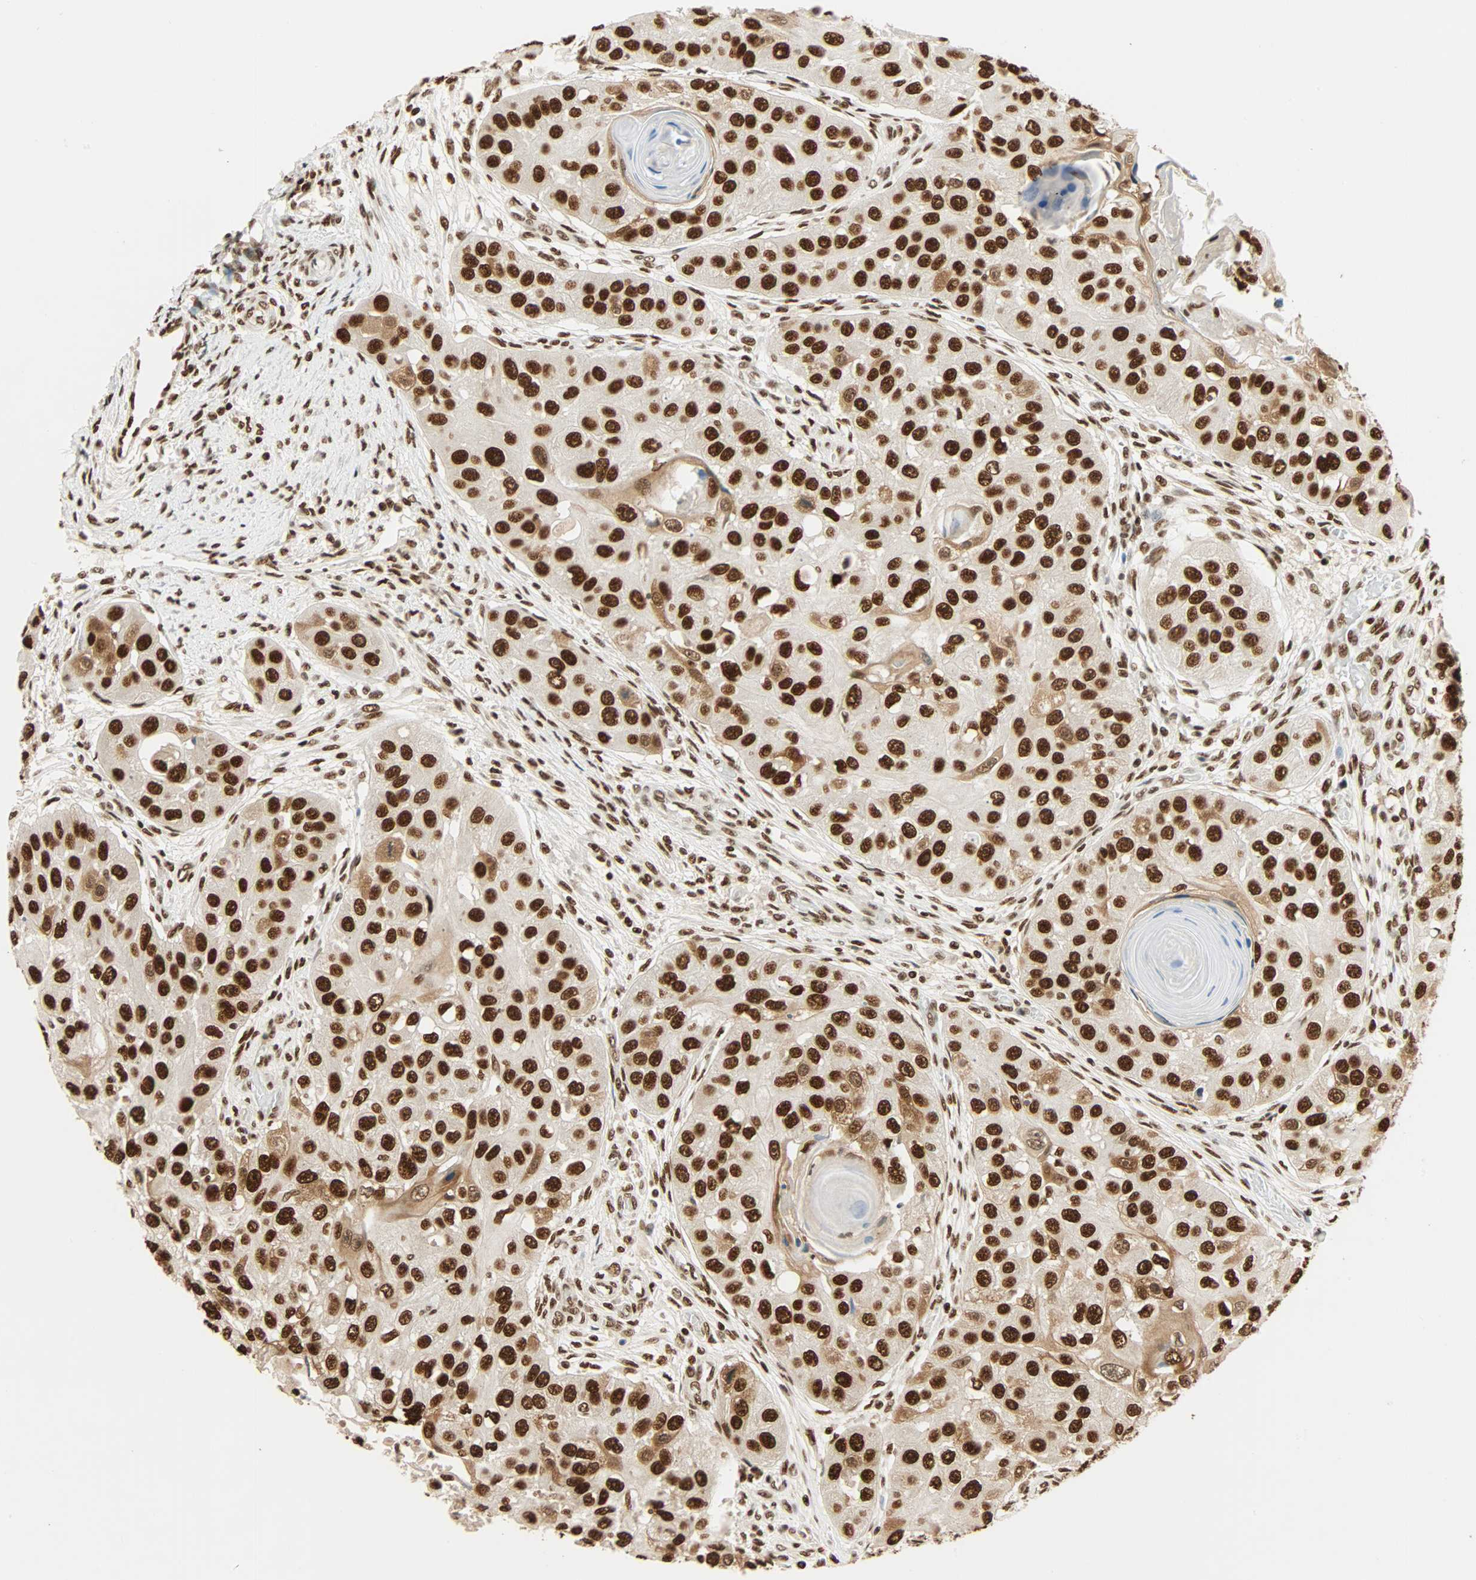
{"staining": {"intensity": "strong", "quantity": ">75%", "location": "cytoplasmic/membranous,nuclear"}, "tissue": "head and neck cancer", "cell_type": "Tumor cells", "image_type": "cancer", "snomed": [{"axis": "morphology", "description": "Normal tissue, NOS"}, {"axis": "morphology", "description": "Squamous cell carcinoma, NOS"}, {"axis": "topography", "description": "Skeletal muscle"}, {"axis": "topography", "description": "Head-Neck"}], "caption": "Immunohistochemistry image of neoplastic tissue: human squamous cell carcinoma (head and neck) stained using immunohistochemistry (IHC) exhibits high levels of strong protein expression localized specifically in the cytoplasmic/membranous and nuclear of tumor cells, appearing as a cytoplasmic/membranous and nuclear brown color.", "gene": "CDK12", "patient": {"sex": "male", "age": 51}}